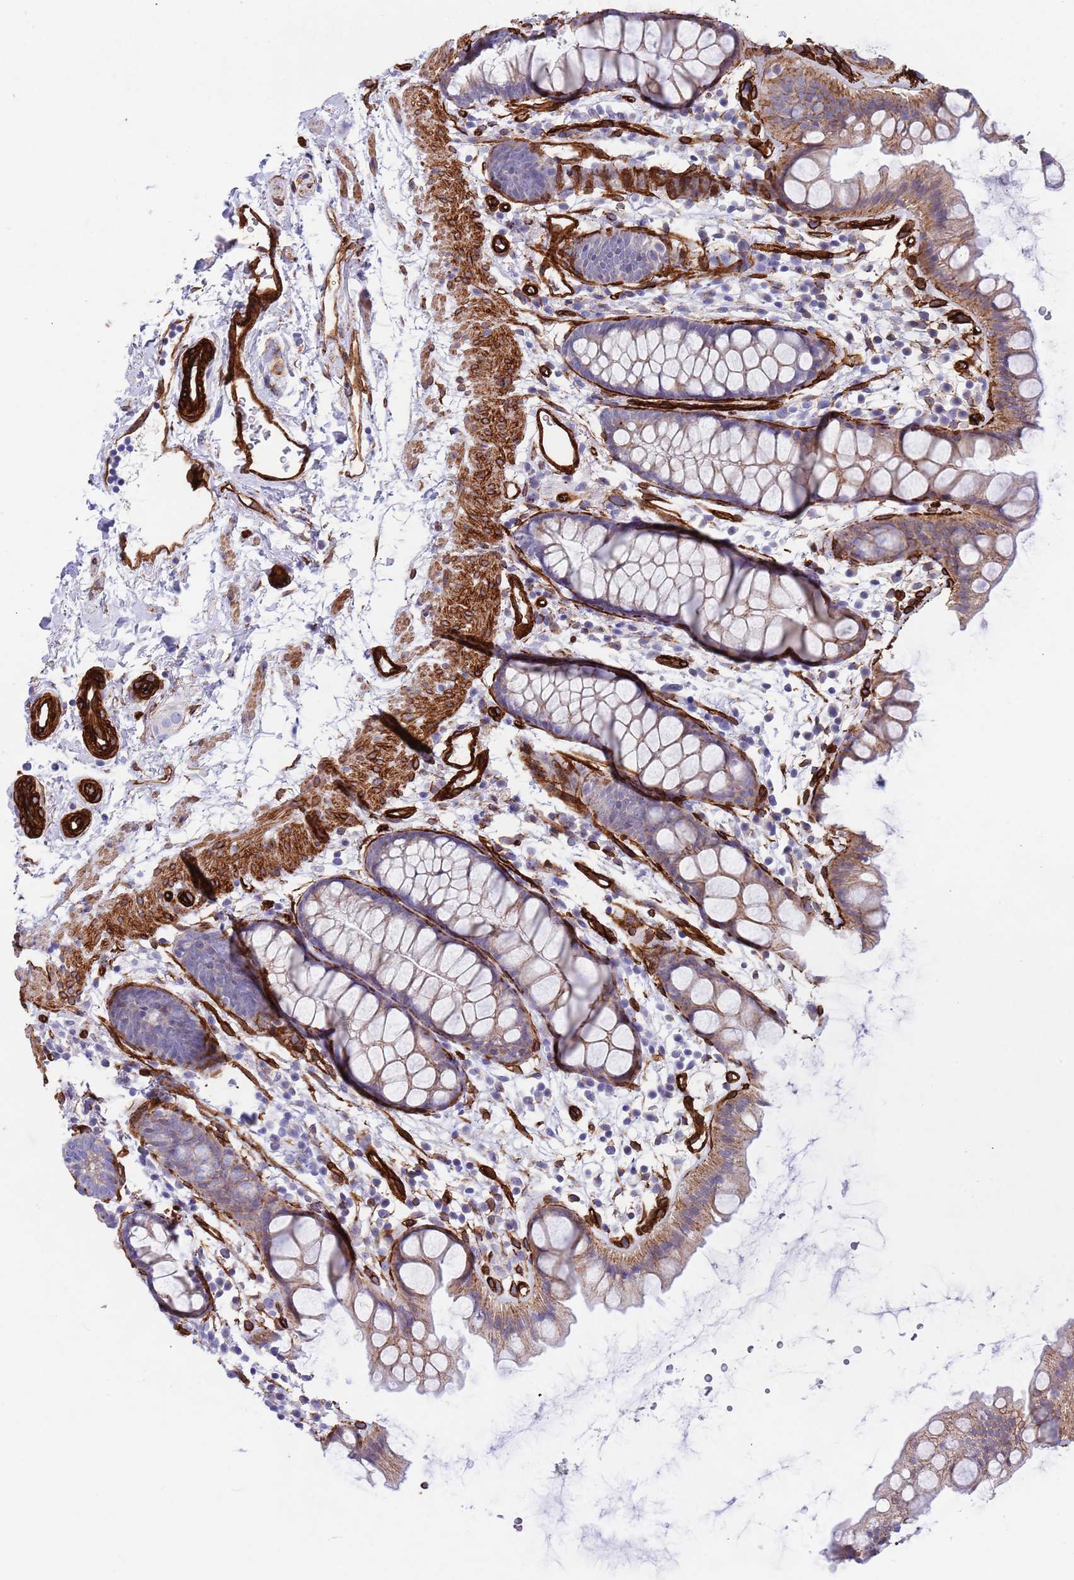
{"staining": {"intensity": "moderate", "quantity": "25%-75%", "location": "cytoplasmic/membranous"}, "tissue": "rectum", "cell_type": "Glandular cells", "image_type": "normal", "snomed": [{"axis": "morphology", "description": "Normal tissue, NOS"}, {"axis": "topography", "description": "Rectum"}], "caption": "Rectum stained for a protein shows moderate cytoplasmic/membranous positivity in glandular cells. (Stains: DAB in brown, nuclei in blue, Microscopy: brightfield microscopy at high magnification).", "gene": "CAV2", "patient": {"sex": "female", "age": 65}}